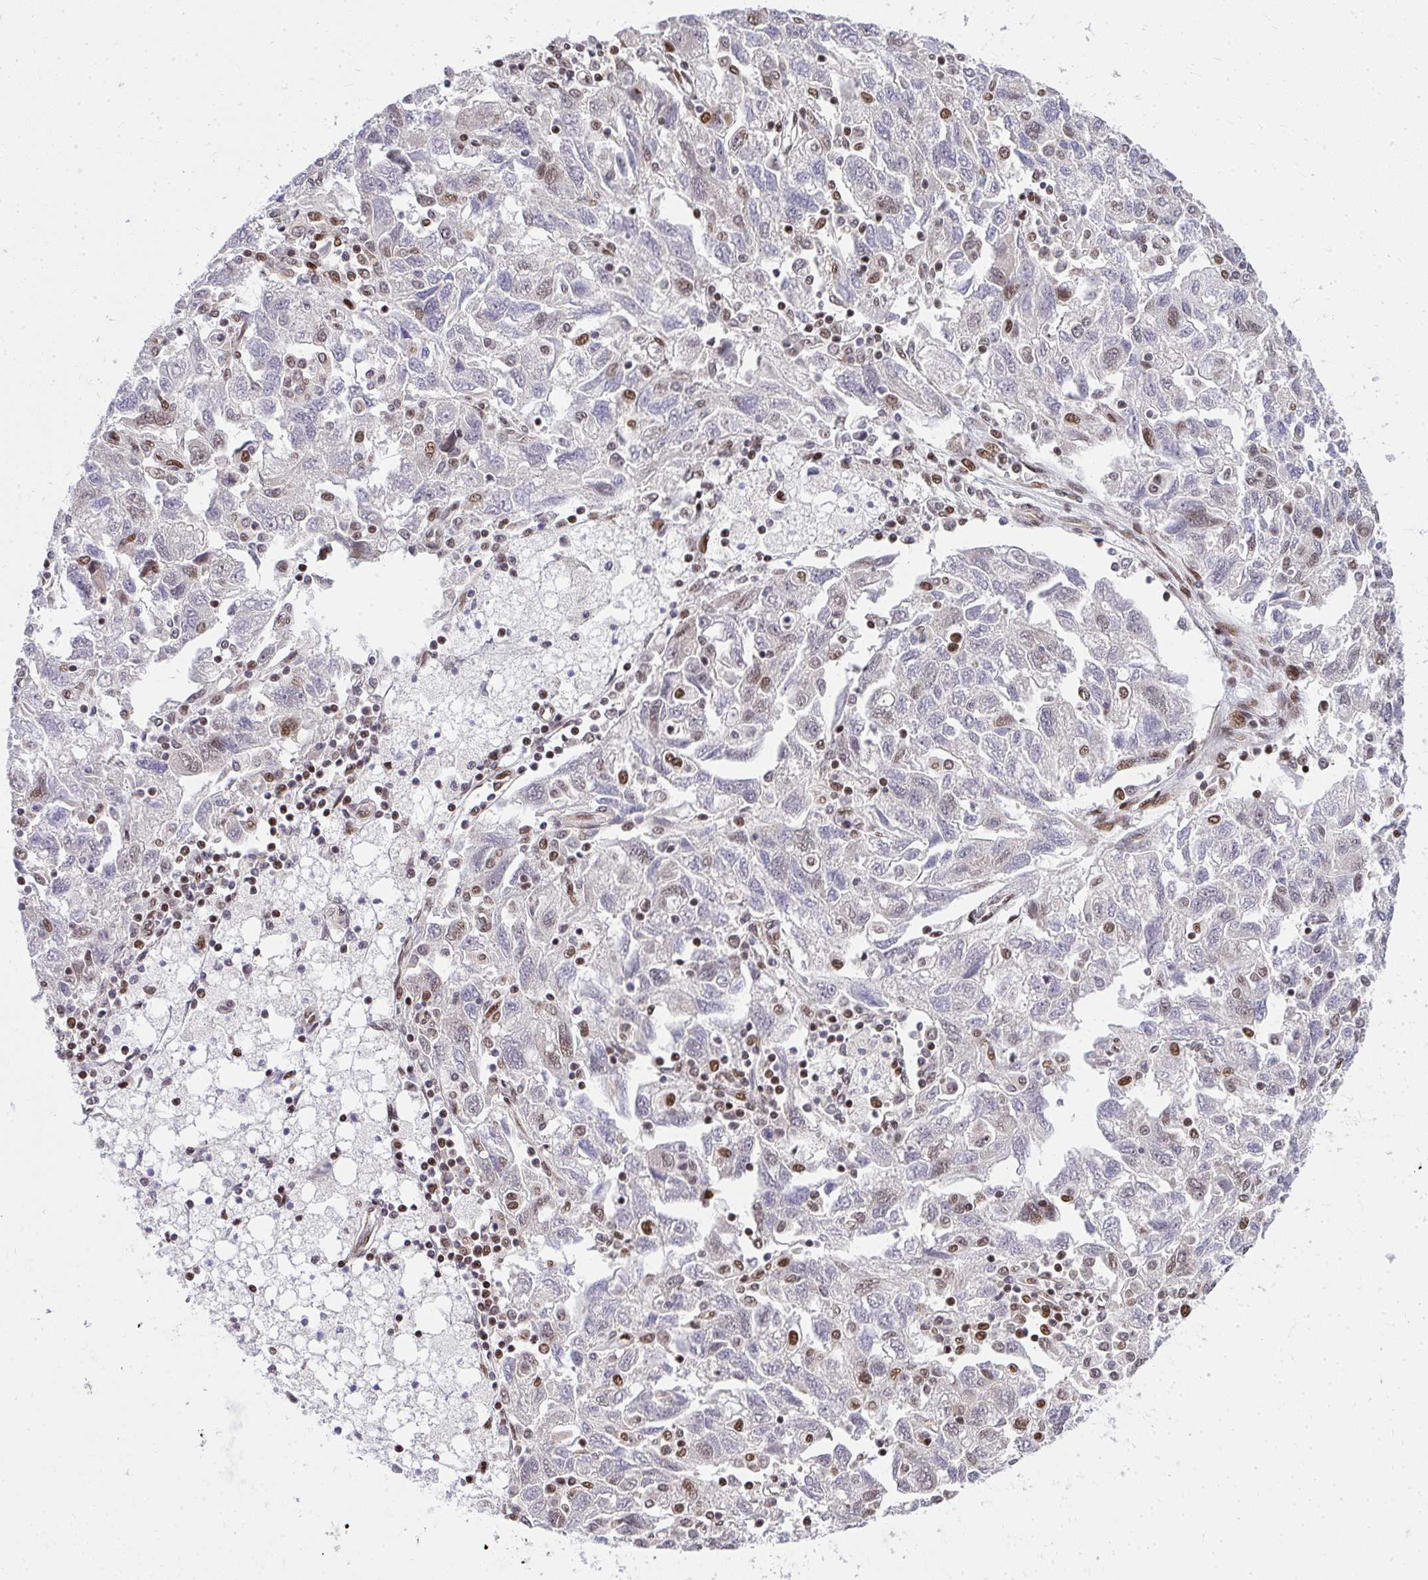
{"staining": {"intensity": "moderate", "quantity": "<25%", "location": "nuclear"}, "tissue": "ovarian cancer", "cell_type": "Tumor cells", "image_type": "cancer", "snomed": [{"axis": "morphology", "description": "Carcinoma, NOS"}, {"axis": "morphology", "description": "Cystadenocarcinoma, serous, NOS"}, {"axis": "topography", "description": "Ovary"}], "caption": "Moderate nuclear staining for a protein is present in approximately <25% of tumor cells of ovarian cancer (serous cystadenocarcinoma) using immunohistochemistry.", "gene": "PIGY", "patient": {"sex": "female", "age": 69}}